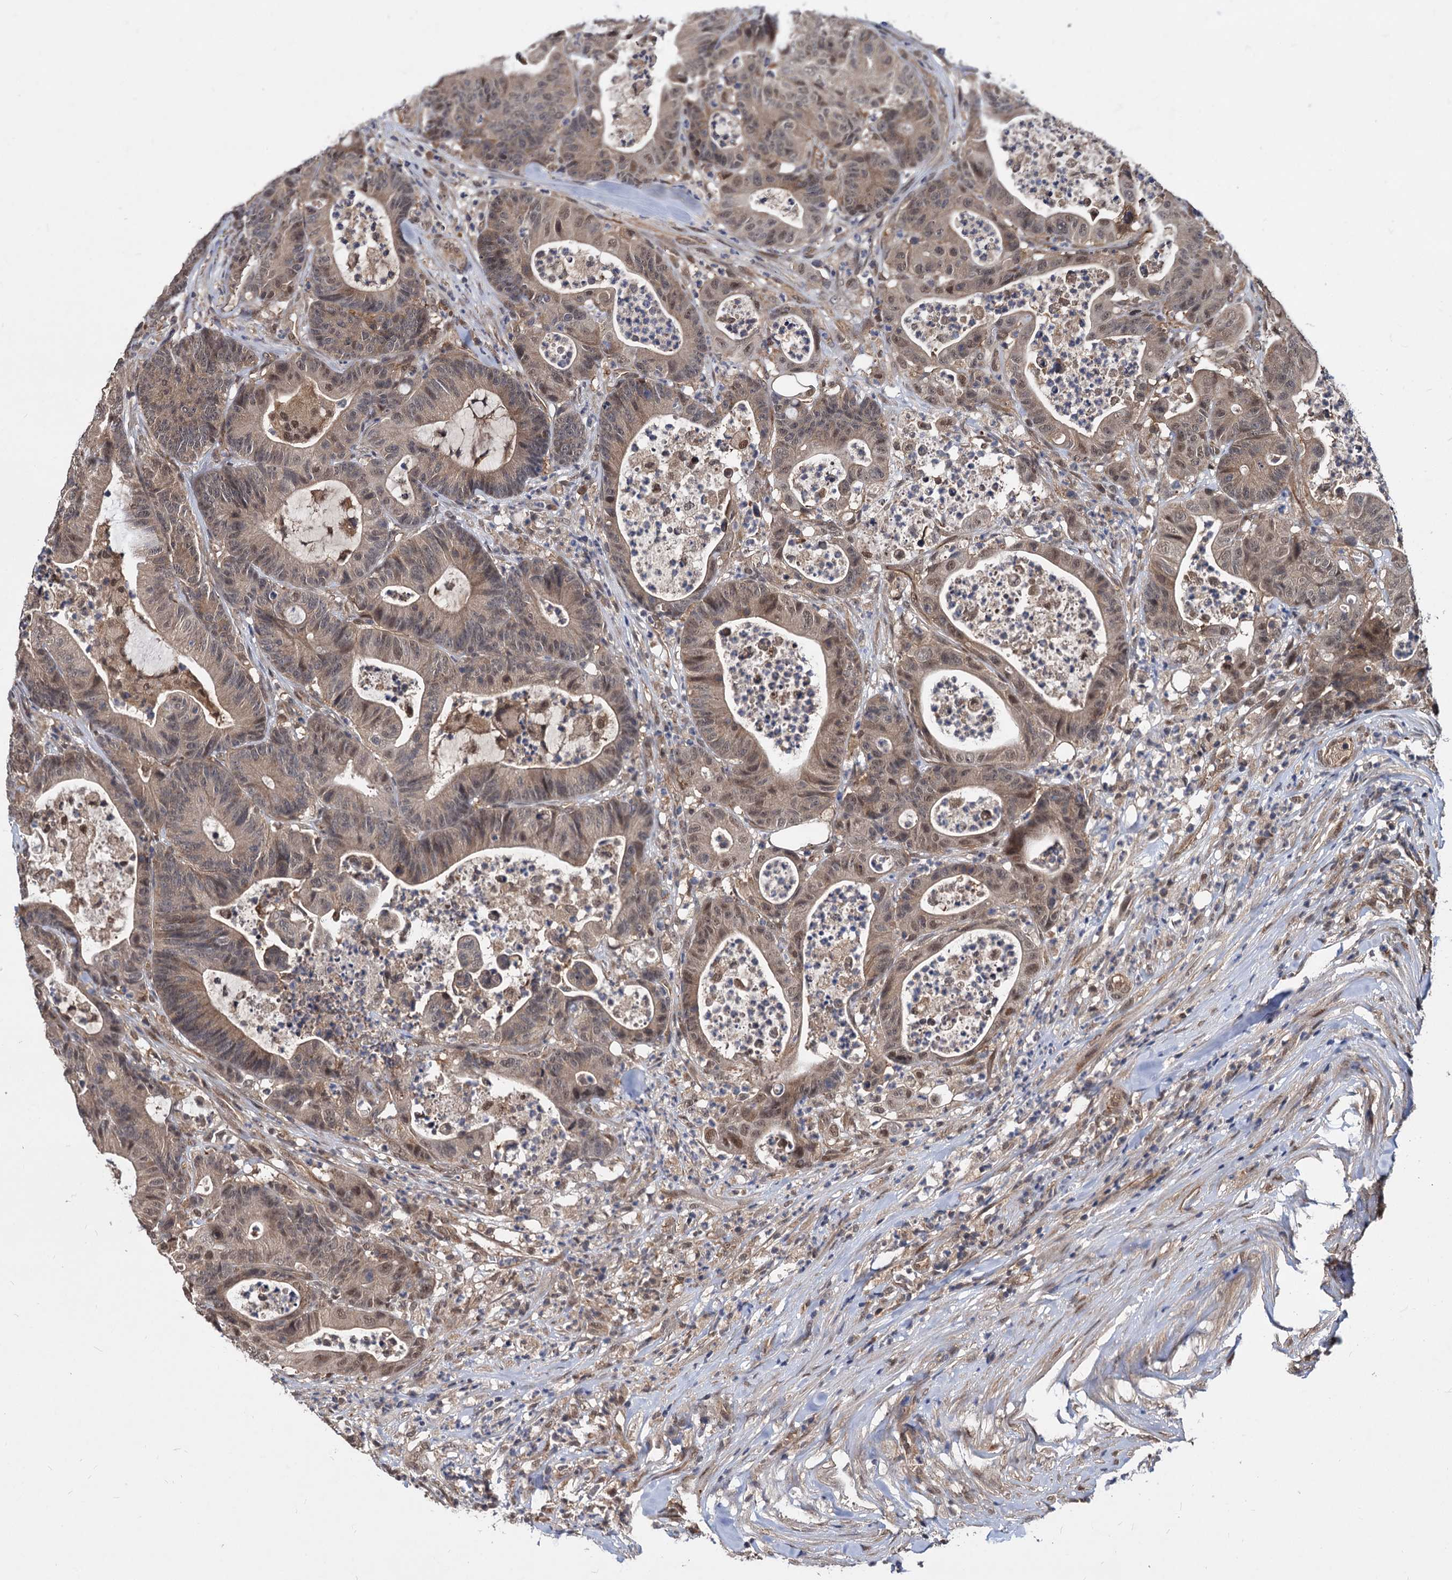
{"staining": {"intensity": "weak", "quantity": "25%-75%", "location": "cytoplasmic/membranous,nuclear"}, "tissue": "colorectal cancer", "cell_type": "Tumor cells", "image_type": "cancer", "snomed": [{"axis": "morphology", "description": "Adenocarcinoma, NOS"}, {"axis": "topography", "description": "Colon"}], "caption": "Protein positivity by immunohistochemistry demonstrates weak cytoplasmic/membranous and nuclear expression in approximately 25%-75% of tumor cells in colorectal adenocarcinoma. Immunohistochemistry (ihc) stains the protein of interest in brown and the nuclei are stained blue.", "gene": "PSMD4", "patient": {"sex": "female", "age": 84}}